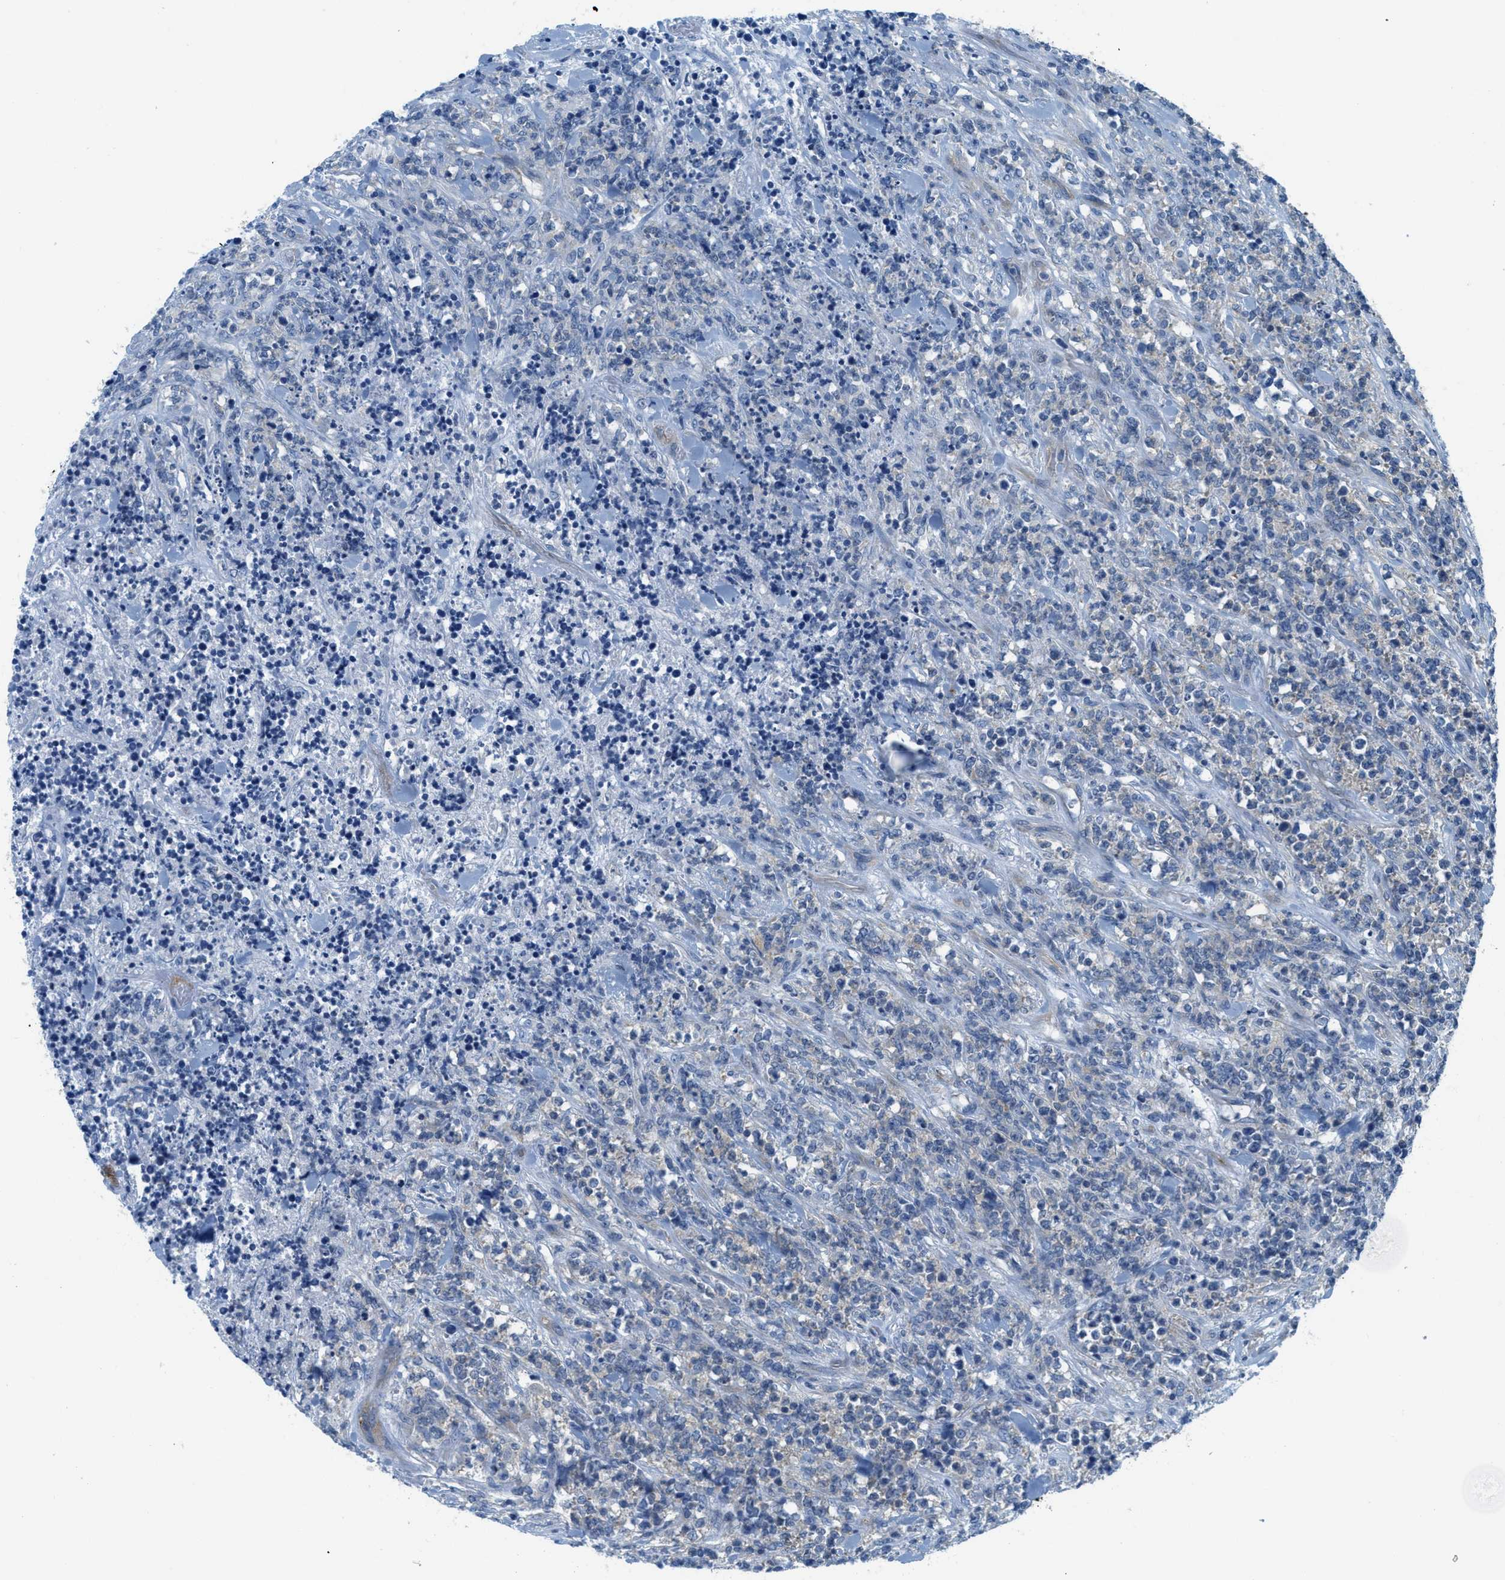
{"staining": {"intensity": "weak", "quantity": "<25%", "location": "cytoplasmic/membranous"}, "tissue": "lymphoma", "cell_type": "Tumor cells", "image_type": "cancer", "snomed": [{"axis": "morphology", "description": "Malignant lymphoma, non-Hodgkin's type, High grade"}, {"axis": "topography", "description": "Soft tissue"}], "caption": "Lymphoma was stained to show a protein in brown. There is no significant positivity in tumor cells. The staining is performed using DAB brown chromogen with nuclei counter-stained in using hematoxylin.", "gene": "MAPRE2", "patient": {"sex": "male", "age": 18}}